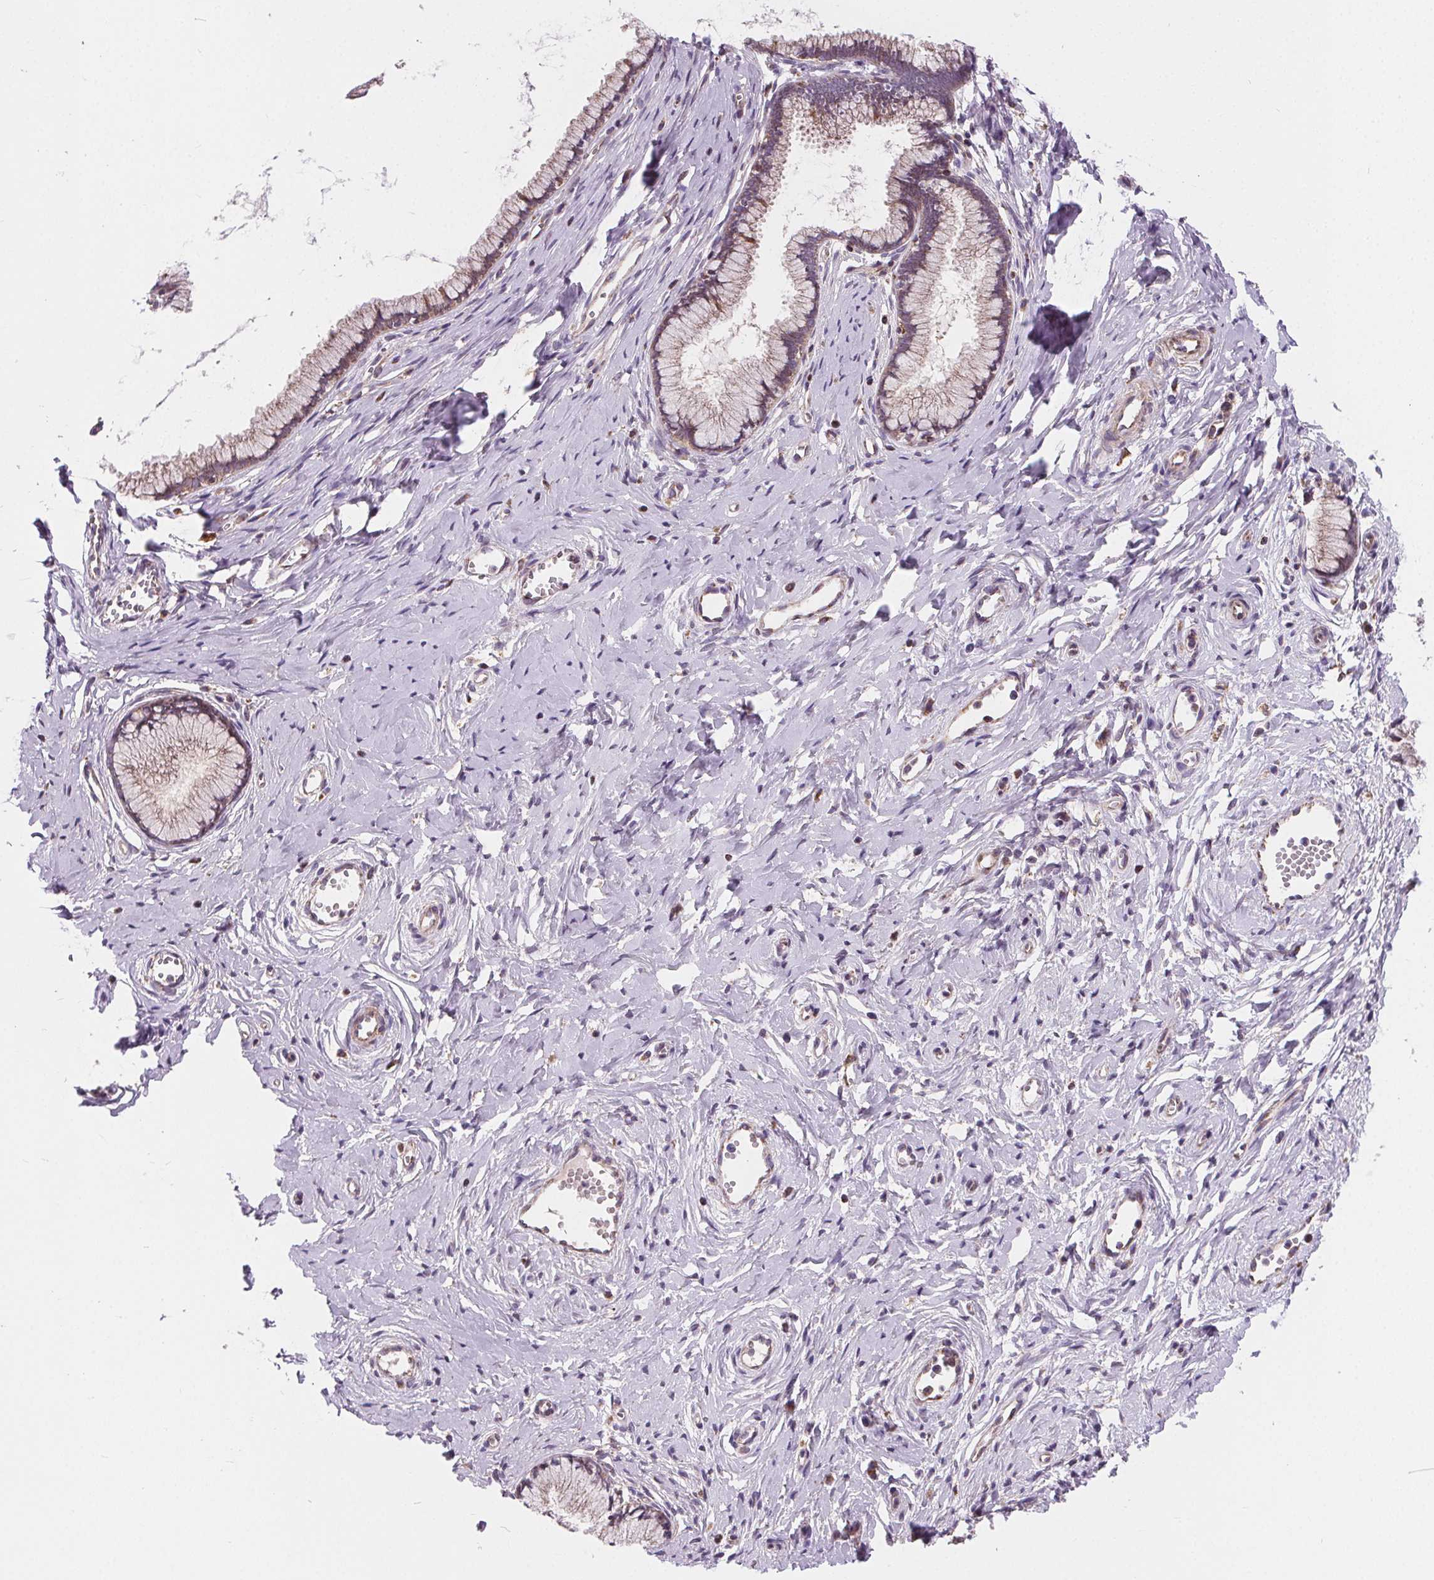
{"staining": {"intensity": "moderate", "quantity": "25%-75%", "location": "cytoplasmic/membranous"}, "tissue": "cervix", "cell_type": "Glandular cells", "image_type": "normal", "snomed": [{"axis": "morphology", "description": "Normal tissue, NOS"}, {"axis": "topography", "description": "Cervix"}], "caption": "A histopathology image of cervix stained for a protein demonstrates moderate cytoplasmic/membranous brown staining in glandular cells.", "gene": "GOLT1B", "patient": {"sex": "female", "age": 40}}